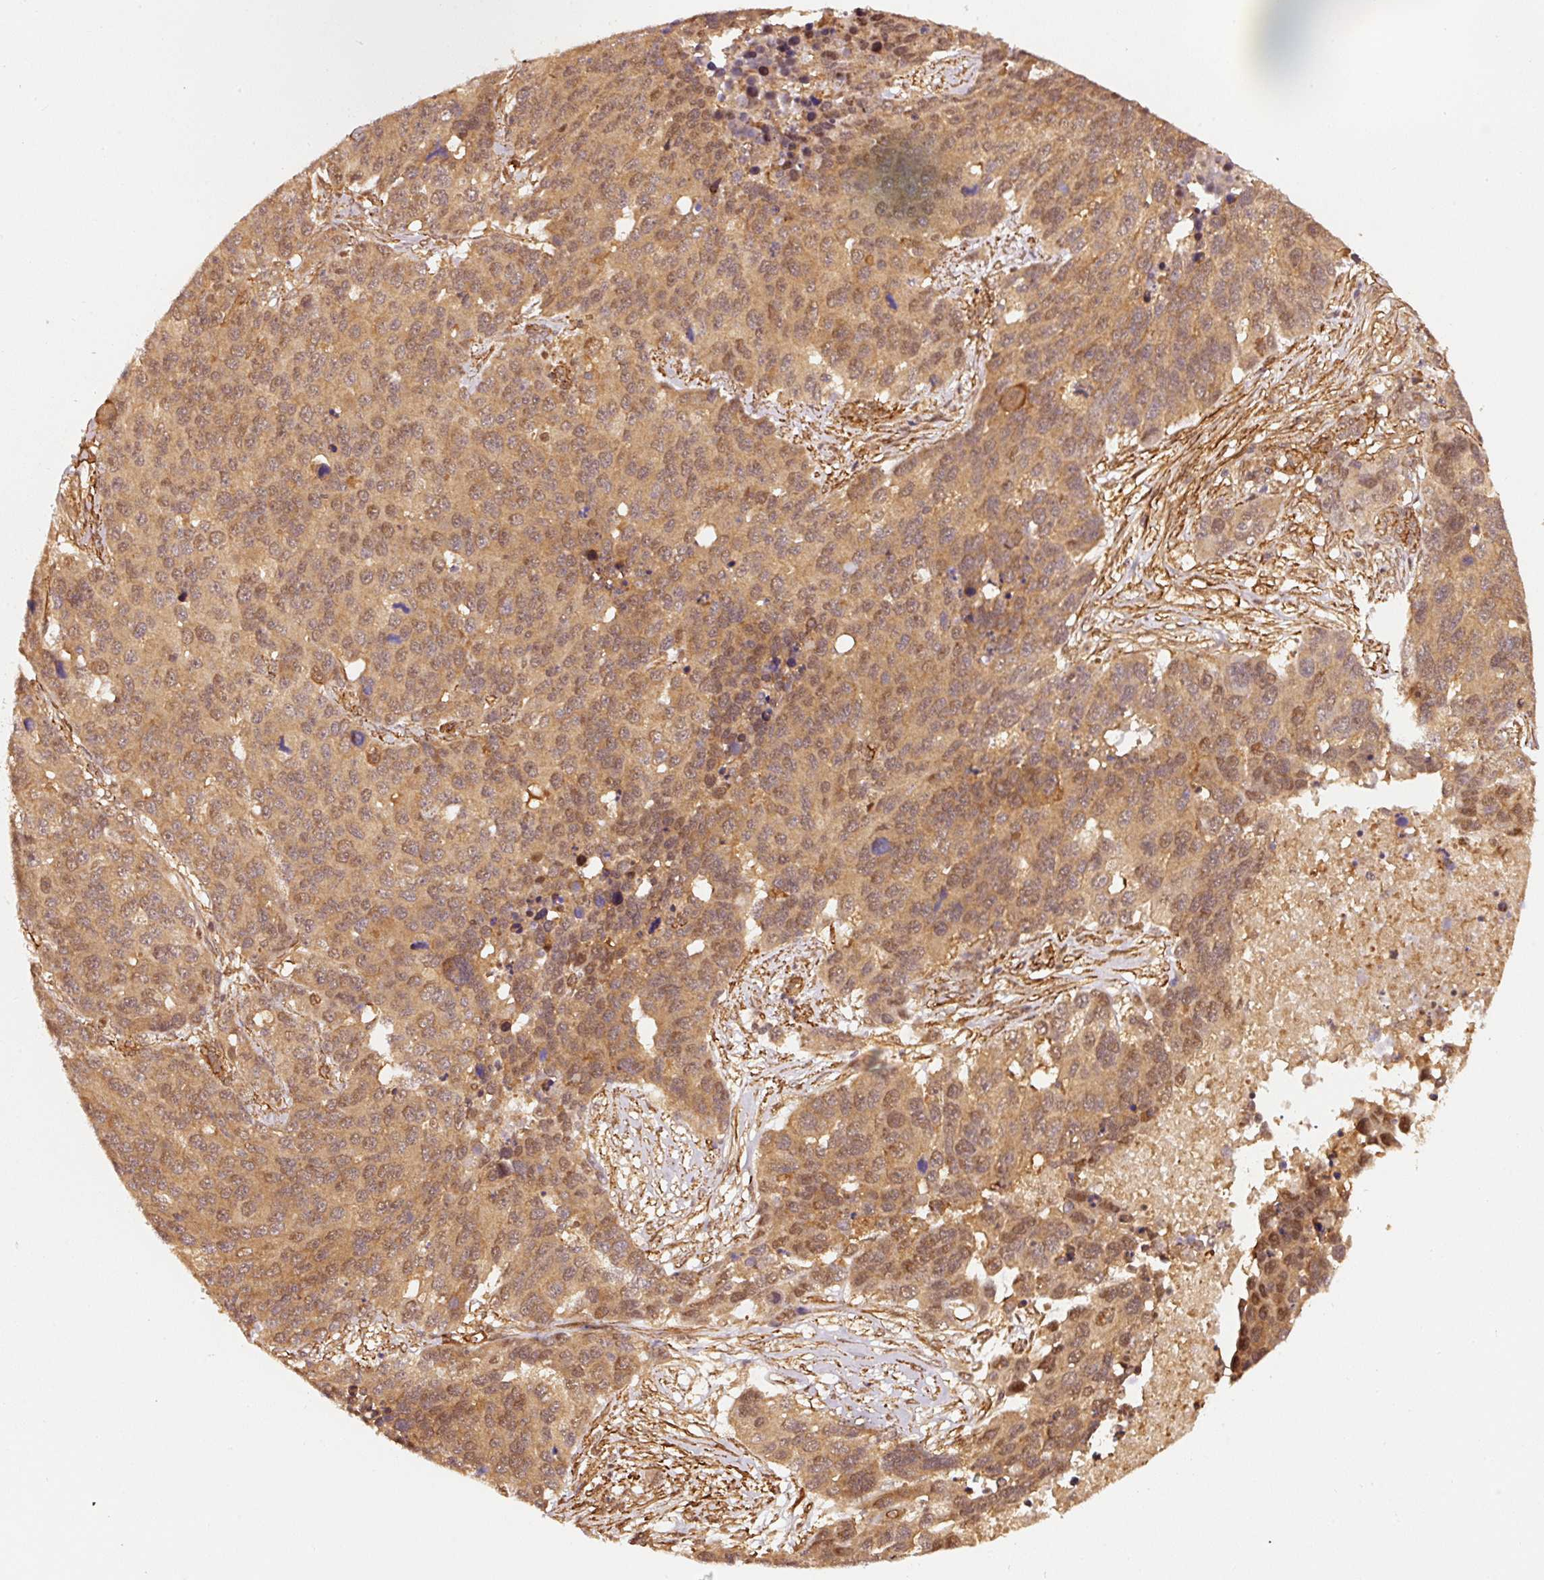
{"staining": {"intensity": "moderate", "quantity": ">75%", "location": "cytoplasmic/membranous,nuclear"}, "tissue": "ovarian cancer", "cell_type": "Tumor cells", "image_type": "cancer", "snomed": [{"axis": "morphology", "description": "Cystadenocarcinoma, serous, NOS"}, {"axis": "topography", "description": "Ovary"}], "caption": "Immunohistochemical staining of human ovarian serous cystadenocarcinoma exhibits moderate cytoplasmic/membranous and nuclear protein staining in approximately >75% of tumor cells.", "gene": "PSMD1", "patient": {"sex": "female", "age": 76}}